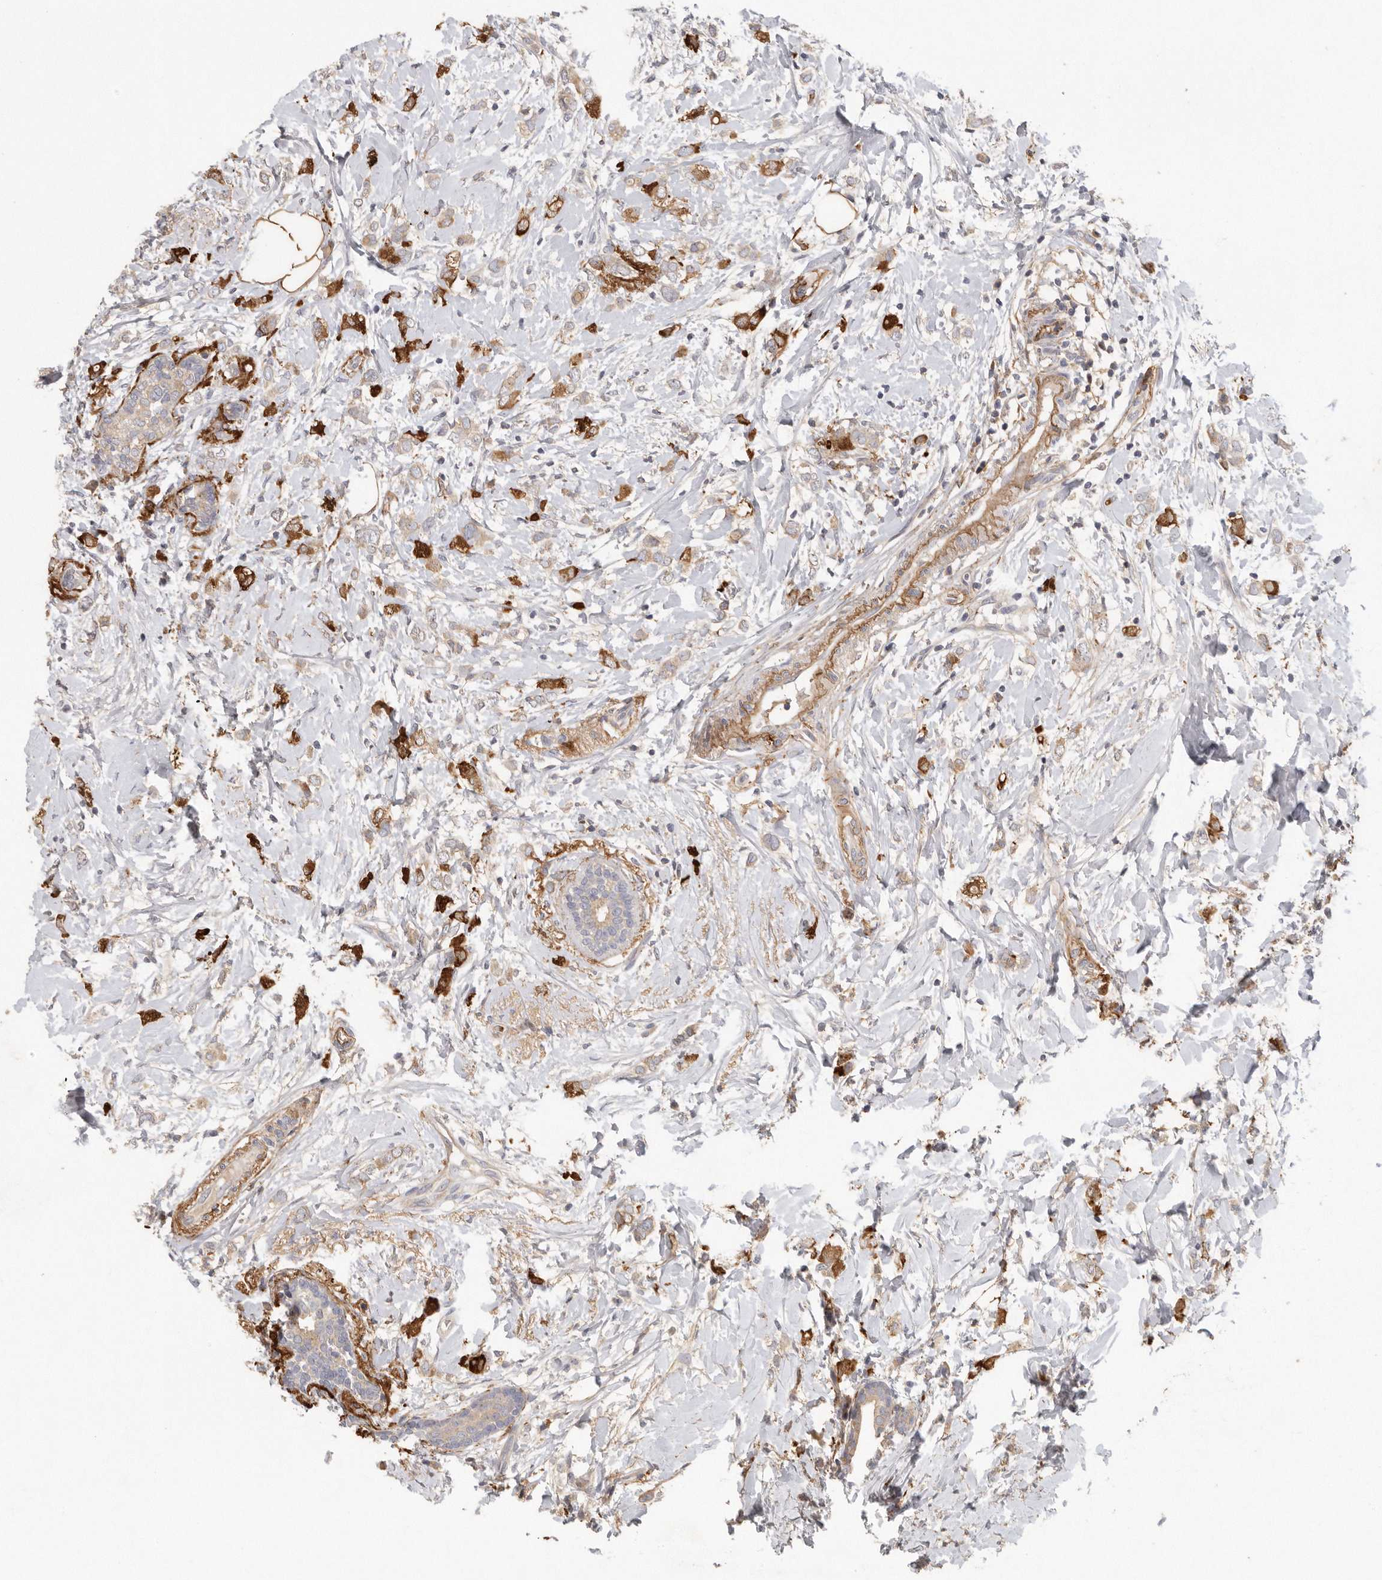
{"staining": {"intensity": "weak", "quantity": ">75%", "location": "cytoplasmic/membranous"}, "tissue": "breast cancer", "cell_type": "Tumor cells", "image_type": "cancer", "snomed": [{"axis": "morphology", "description": "Normal tissue, NOS"}, {"axis": "morphology", "description": "Lobular carcinoma"}, {"axis": "topography", "description": "Breast"}], "caption": "Immunohistochemistry micrograph of human breast cancer stained for a protein (brown), which reveals low levels of weak cytoplasmic/membranous expression in approximately >75% of tumor cells.", "gene": "CFAP298", "patient": {"sex": "female", "age": 47}}